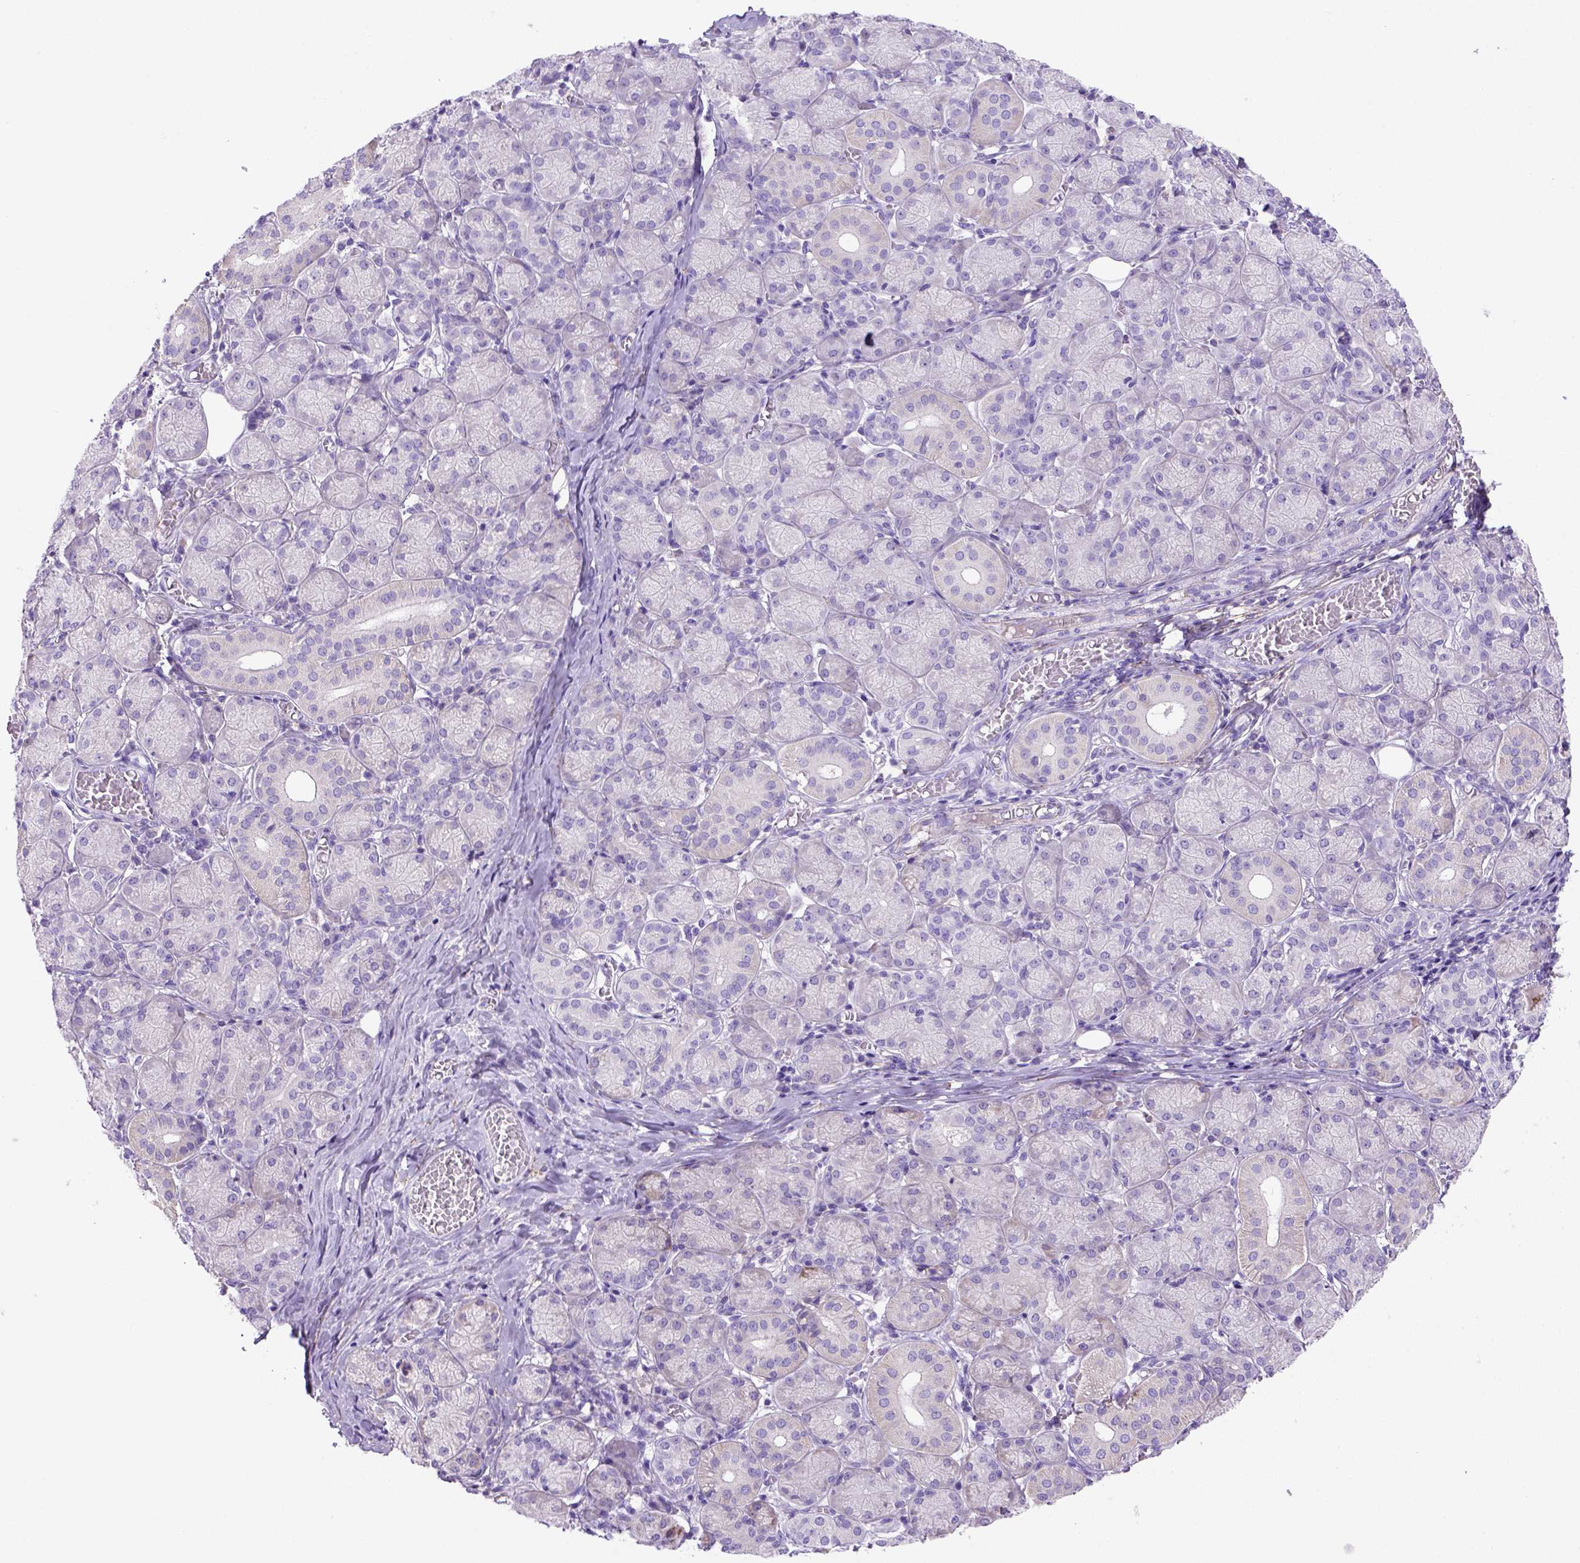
{"staining": {"intensity": "negative", "quantity": "none", "location": "none"}, "tissue": "salivary gland", "cell_type": "Glandular cells", "image_type": "normal", "snomed": [{"axis": "morphology", "description": "Normal tissue, NOS"}, {"axis": "topography", "description": "Salivary gland"}, {"axis": "topography", "description": "Peripheral nerve tissue"}], "caption": "Immunohistochemistry histopathology image of unremarkable salivary gland: human salivary gland stained with DAB exhibits no significant protein expression in glandular cells.", "gene": "SIRPD", "patient": {"sex": "female", "age": 24}}